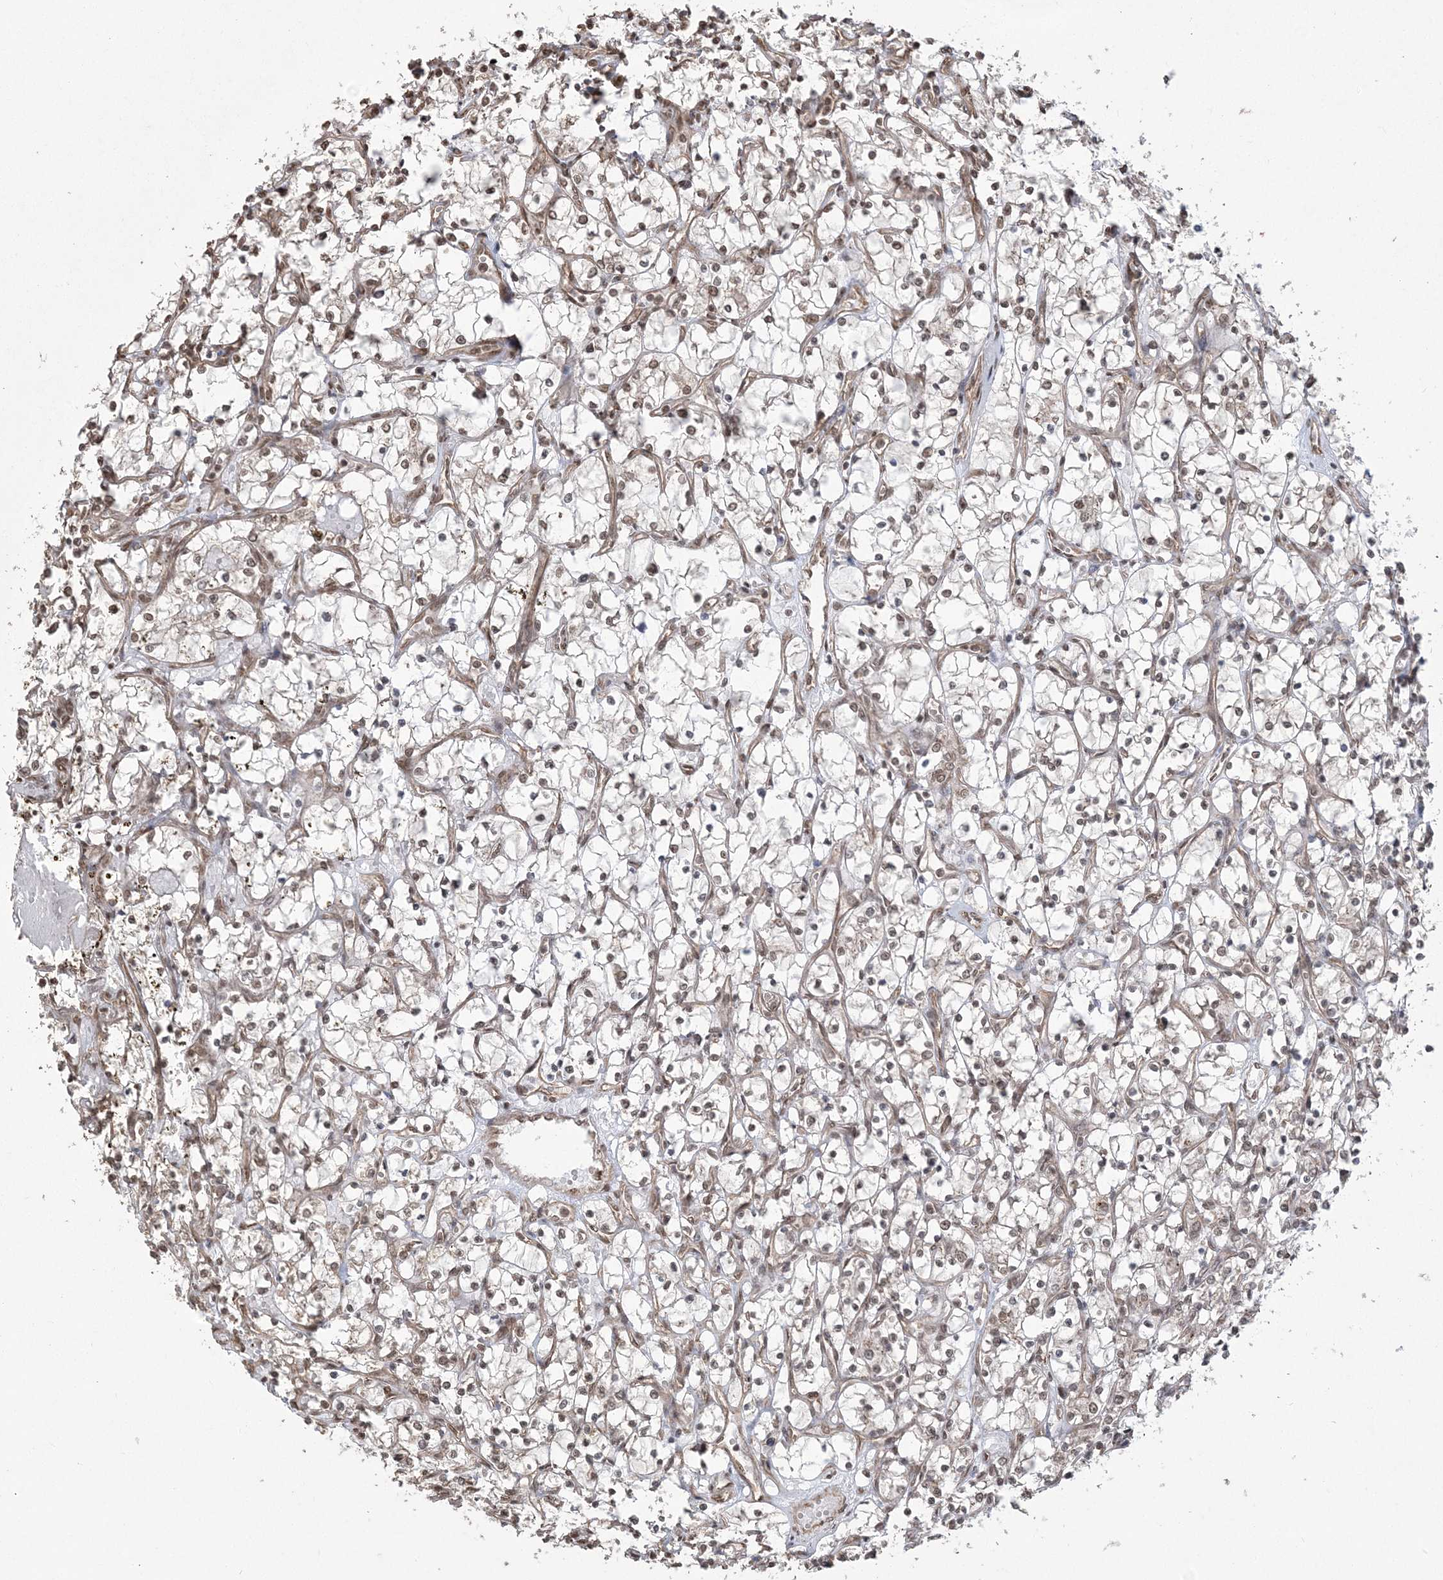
{"staining": {"intensity": "weak", "quantity": "25%-75%", "location": "nuclear"}, "tissue": "renal cancer", "cell_type": "Tumor cells", "image_type": "cancer", "snomed": [{"axis": "morphology", "description": "Adenocarcinoma, NOS"}, {"axis": "topography", "description": "Kidney"}], "caption": "Renal cancer (adenocarcinoma) stained for a protein (brown) displays weak nuclear positive expression in approximately 25%-75% of tumor cells.", "gene": "ZNF839", "patient": {"sex": "female", "age": 69}}